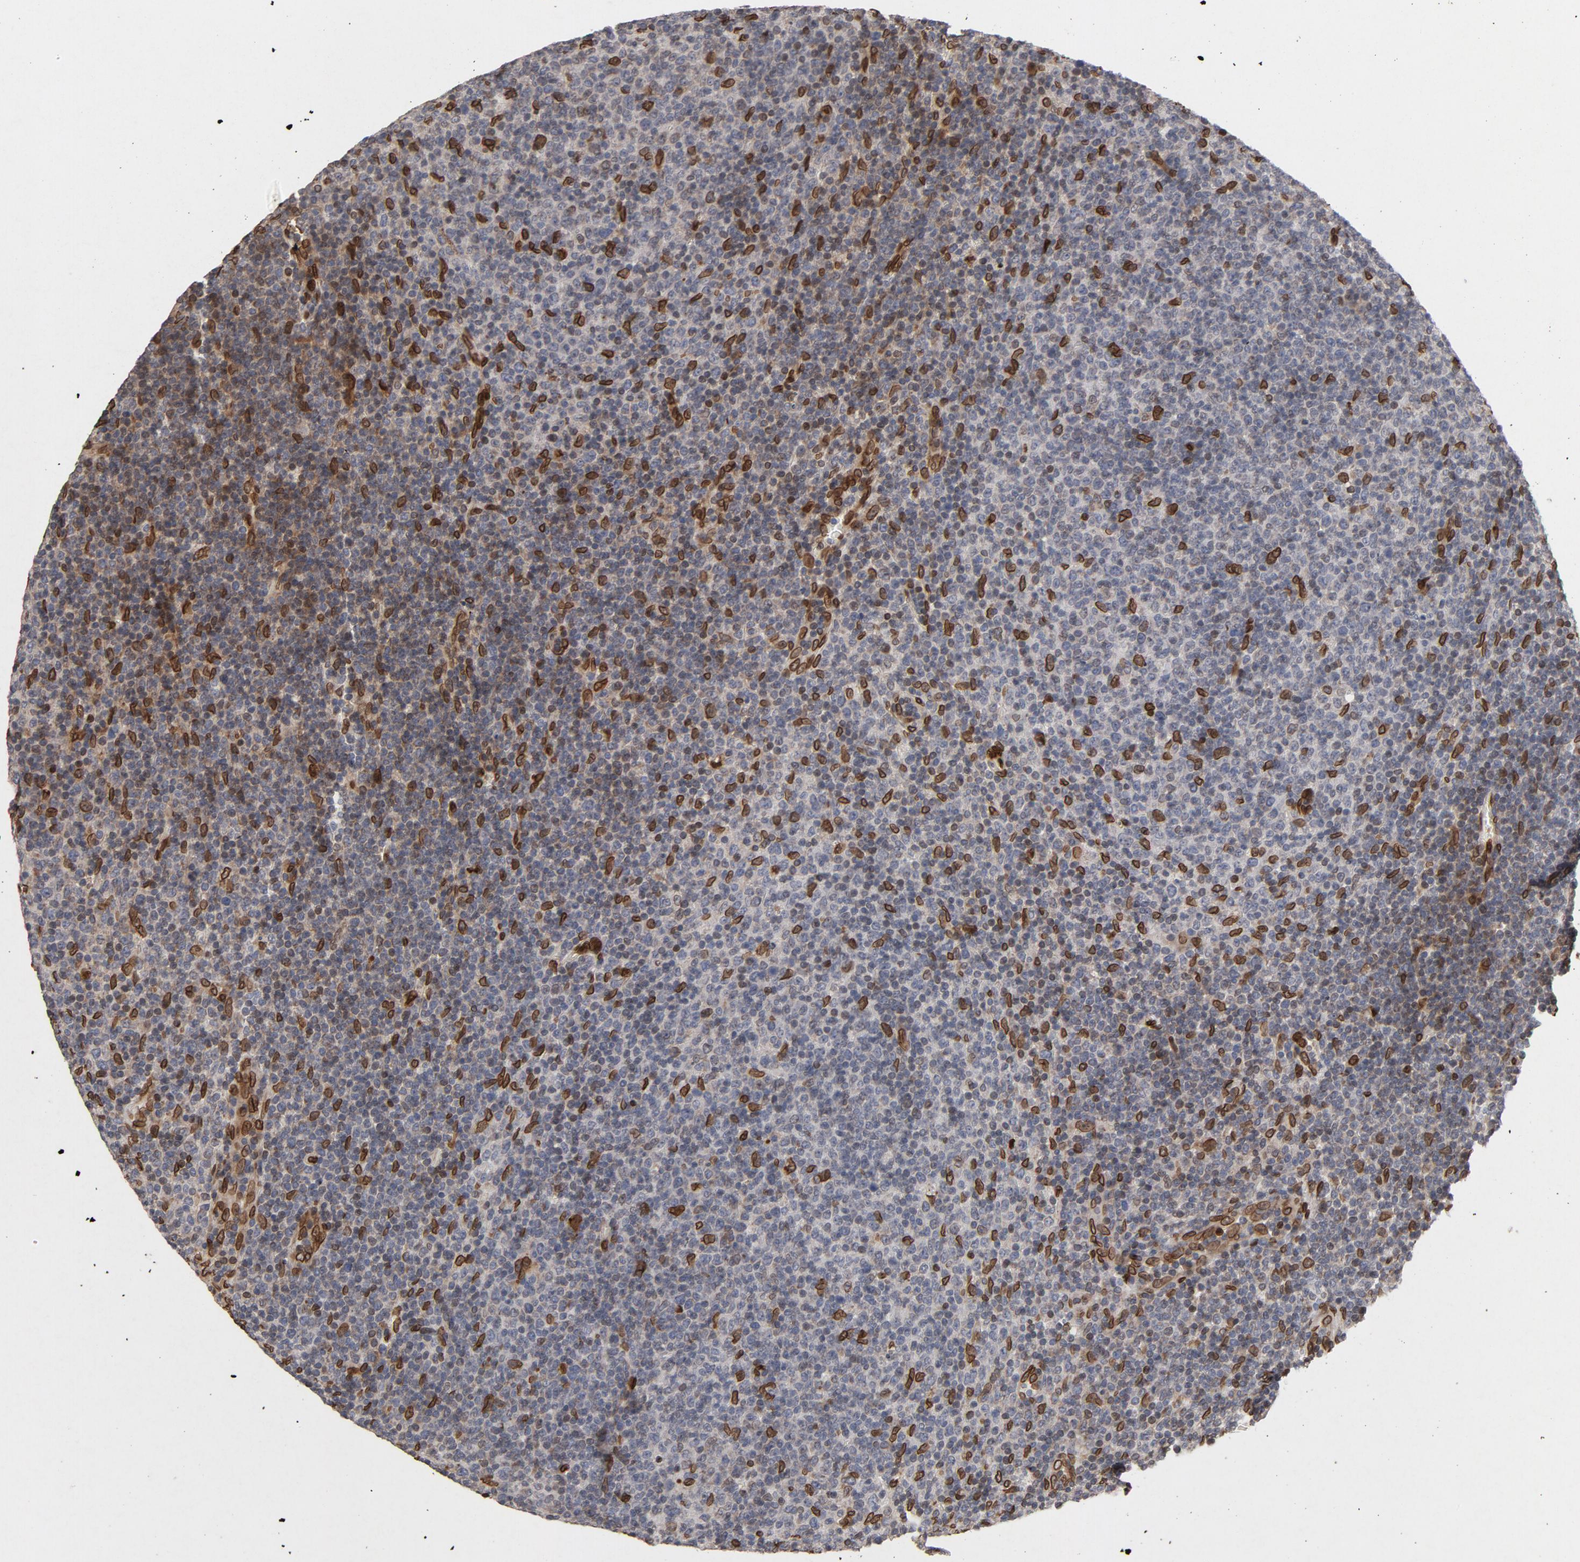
{"staining": {"intensity": "strong", "quantity": "25%-75%", "location": "cytoplasmic/membranous,nuclear"}, "tissue": "lymphoma", "cell_type": "Tumor cells", "image_type": "cancer", "snomed": [{"axis": "morphology", "description": "Malignant lymphoma, non-Hodgkin's type, Low grade"}, {"axis": "topography", "description": "Lymph node"}], "caption": "Immunohistochemical staining of low-grade malignant lymphoma, non-Hodgkin's type exhibits high levels of strong cytoplasmic/membranous and nuclear protein positivity in about 25%-75% of tumor cells.", "gene": "LMNA", "patient": {"sex": "male", "age": 70}}